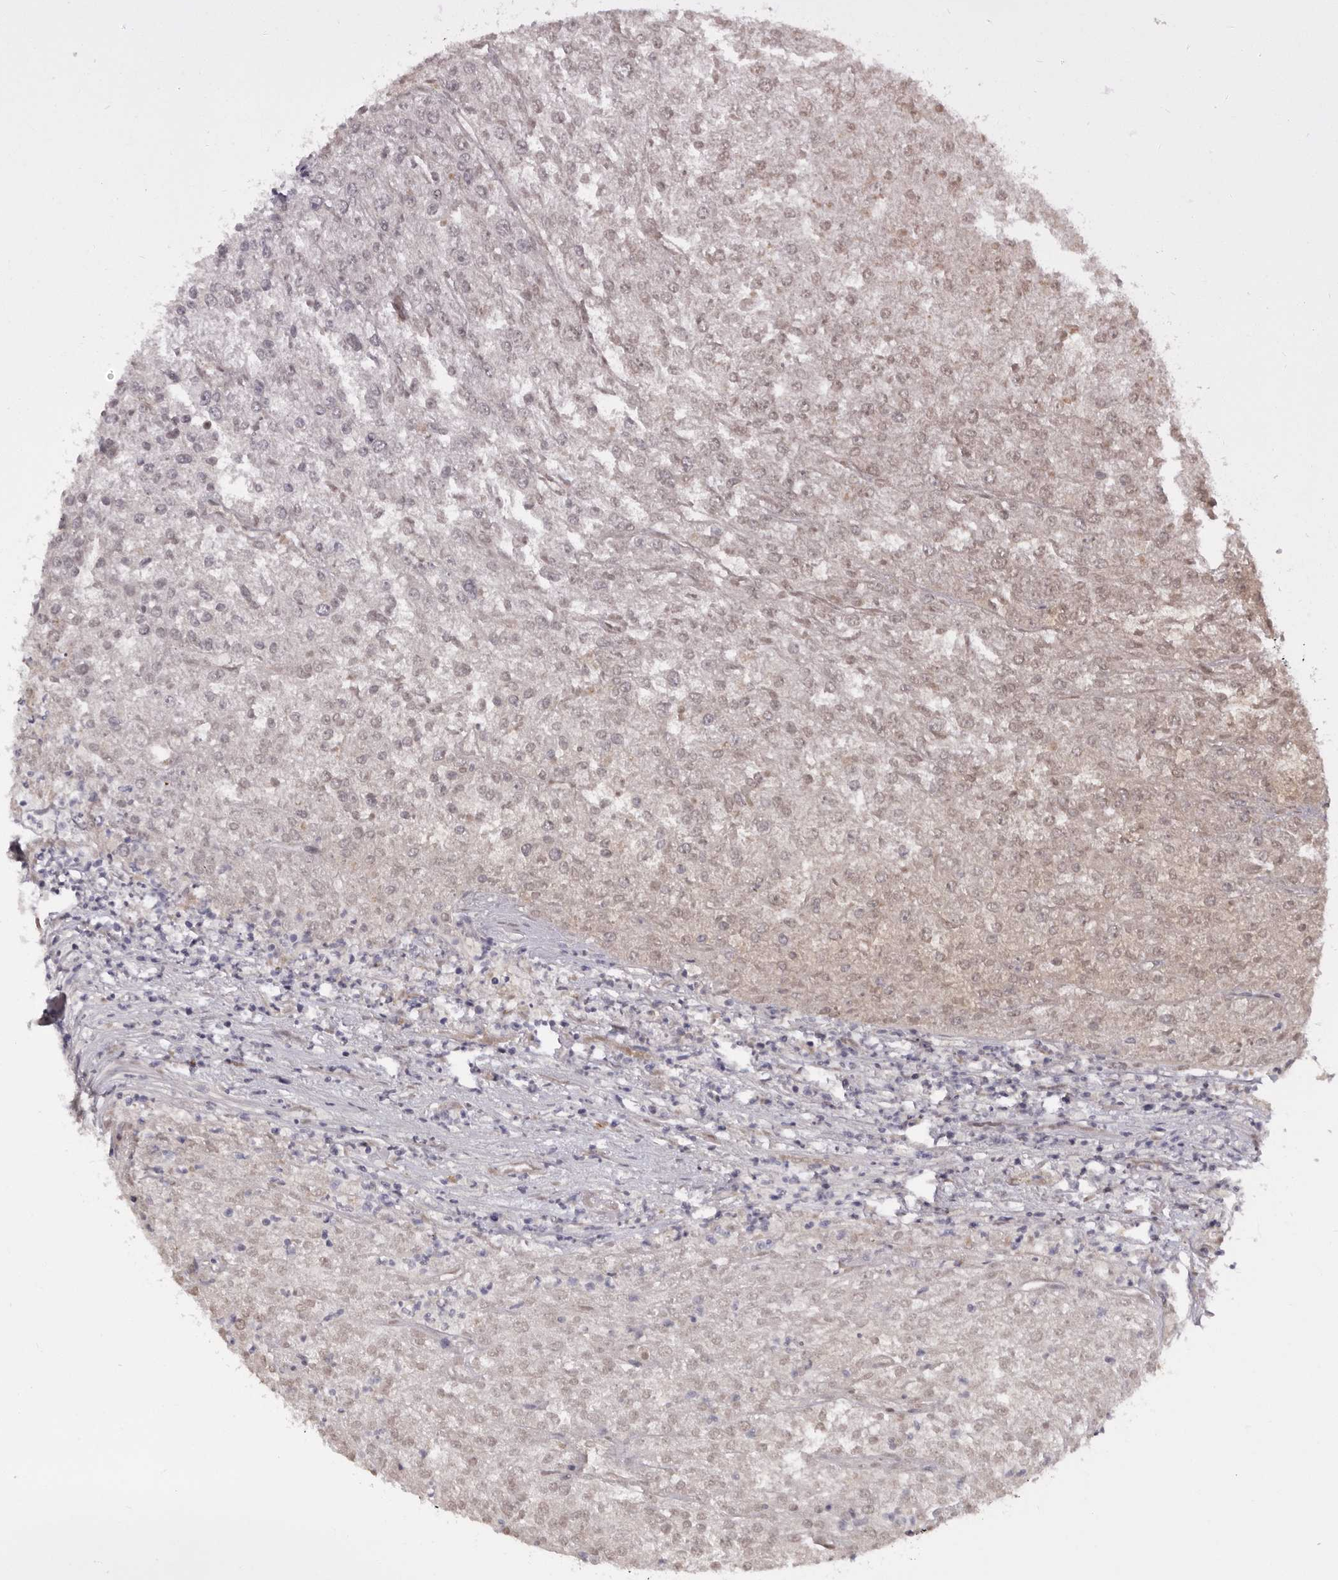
{"staining": {"intensity": "weak", "quantity": "<25%", "location": "cytoplasmic/membranous,nuclear"}, "tissue": "renal cancer", "cell_type": "Tumor cells", "image_type": "cancer", "snomed": [{"axis": "morphology", "description": "Adenocarcinoma, NOS"}, {"axis": "topography", "description": "Kidney"}], "caption": "This is an IHC image of renal adenocarcinoma. There is no expression in tumor cells.", "gene": "KLHL38", "patient": {"sex": "female", "age": 54}}